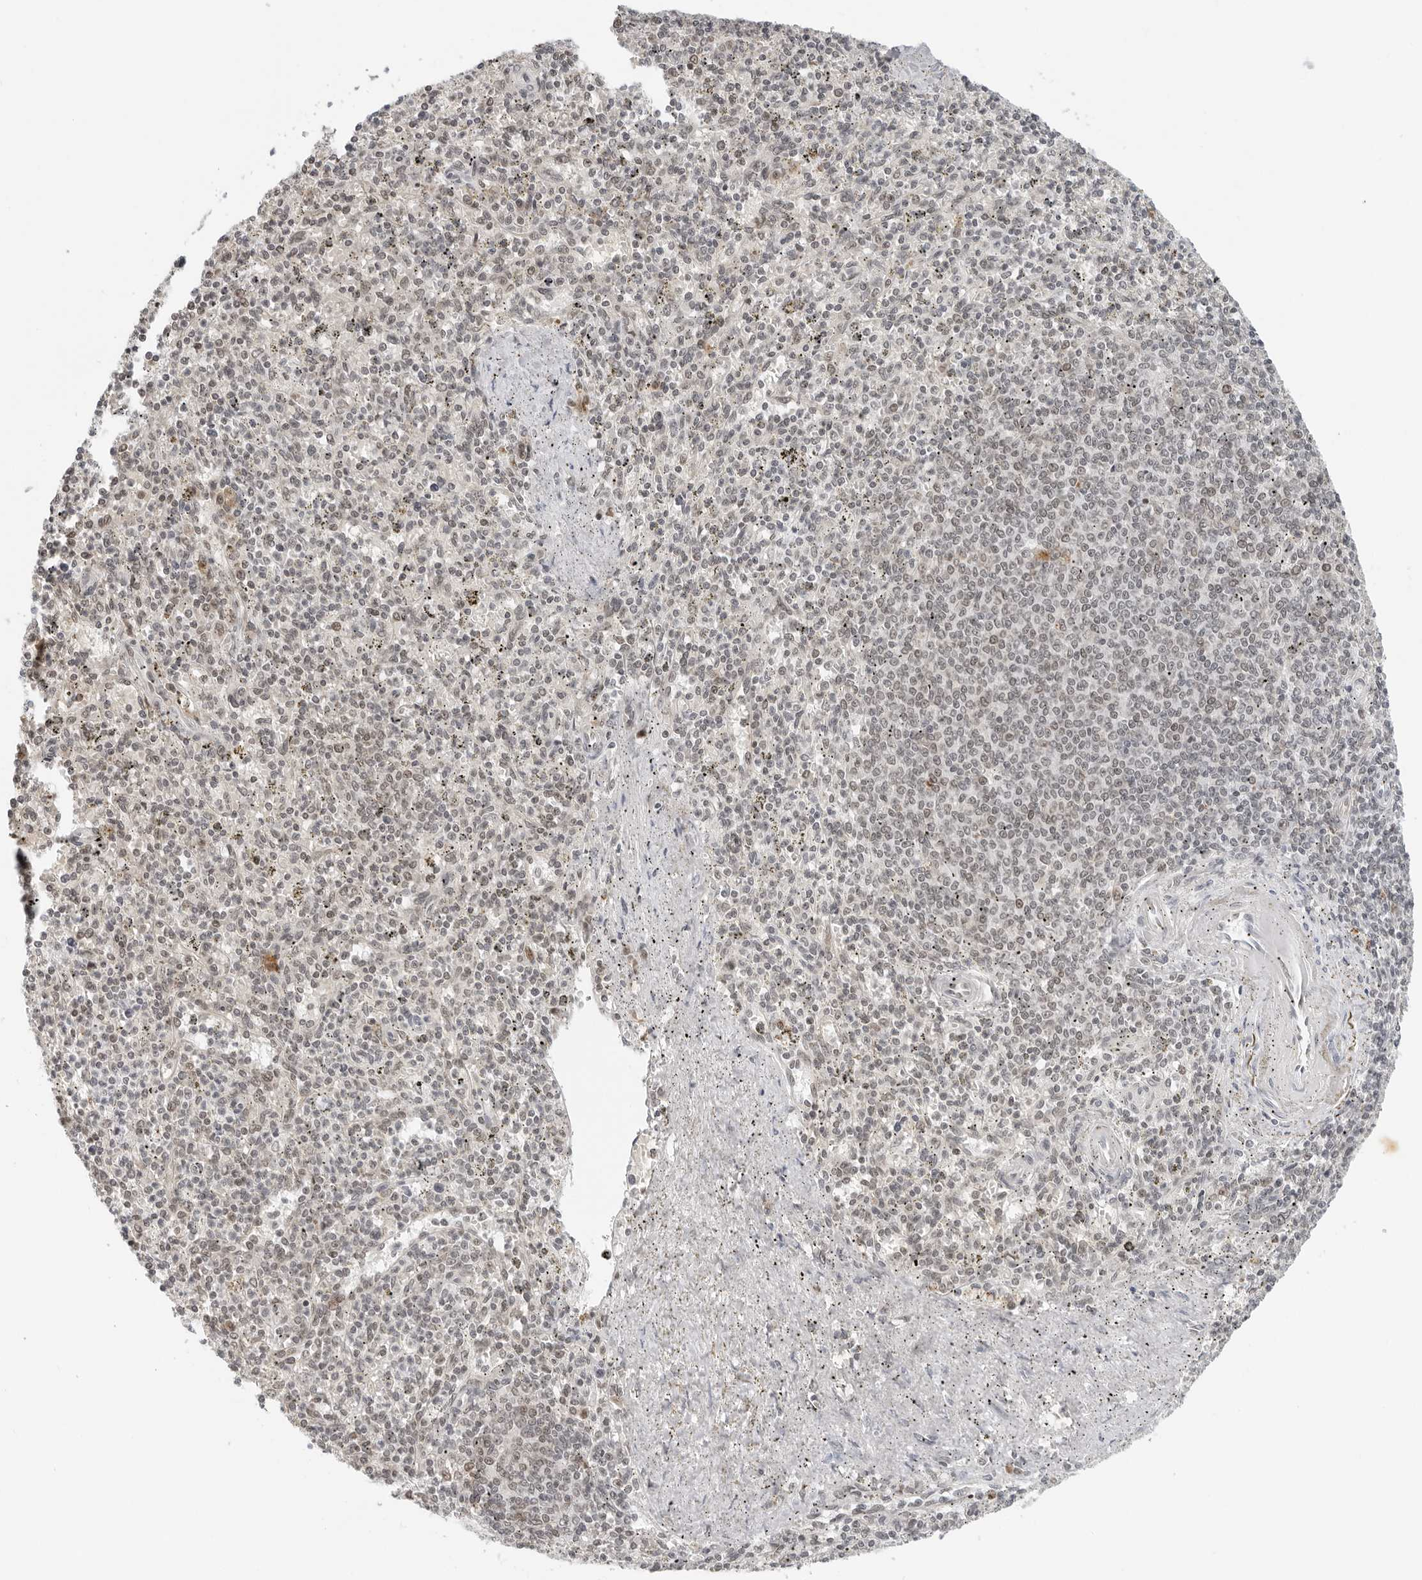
{"staining": {"intensity": "weak", "quantity": "25%-75%", "location": "nuclear"}, "tissue": "spleen", "cell_type": "Cells in red pulp", "image_type": "normal", "snomed": [{"axis": "morphology", "description": "Normal tissue, NOS"}, {"axis": "topography", "description": "Spleen"}], "caption": "An immunohistochemistry photomicrograph of normal tissue is shown. Protein staining in brown highlights weak nuclear positivity in spleen within cells in red pulp. (brown staining indicates protein expression, while blue staining denotes nuclei).", "gene": "TOX4", "patient": {"sex": "male", "age": 72}}